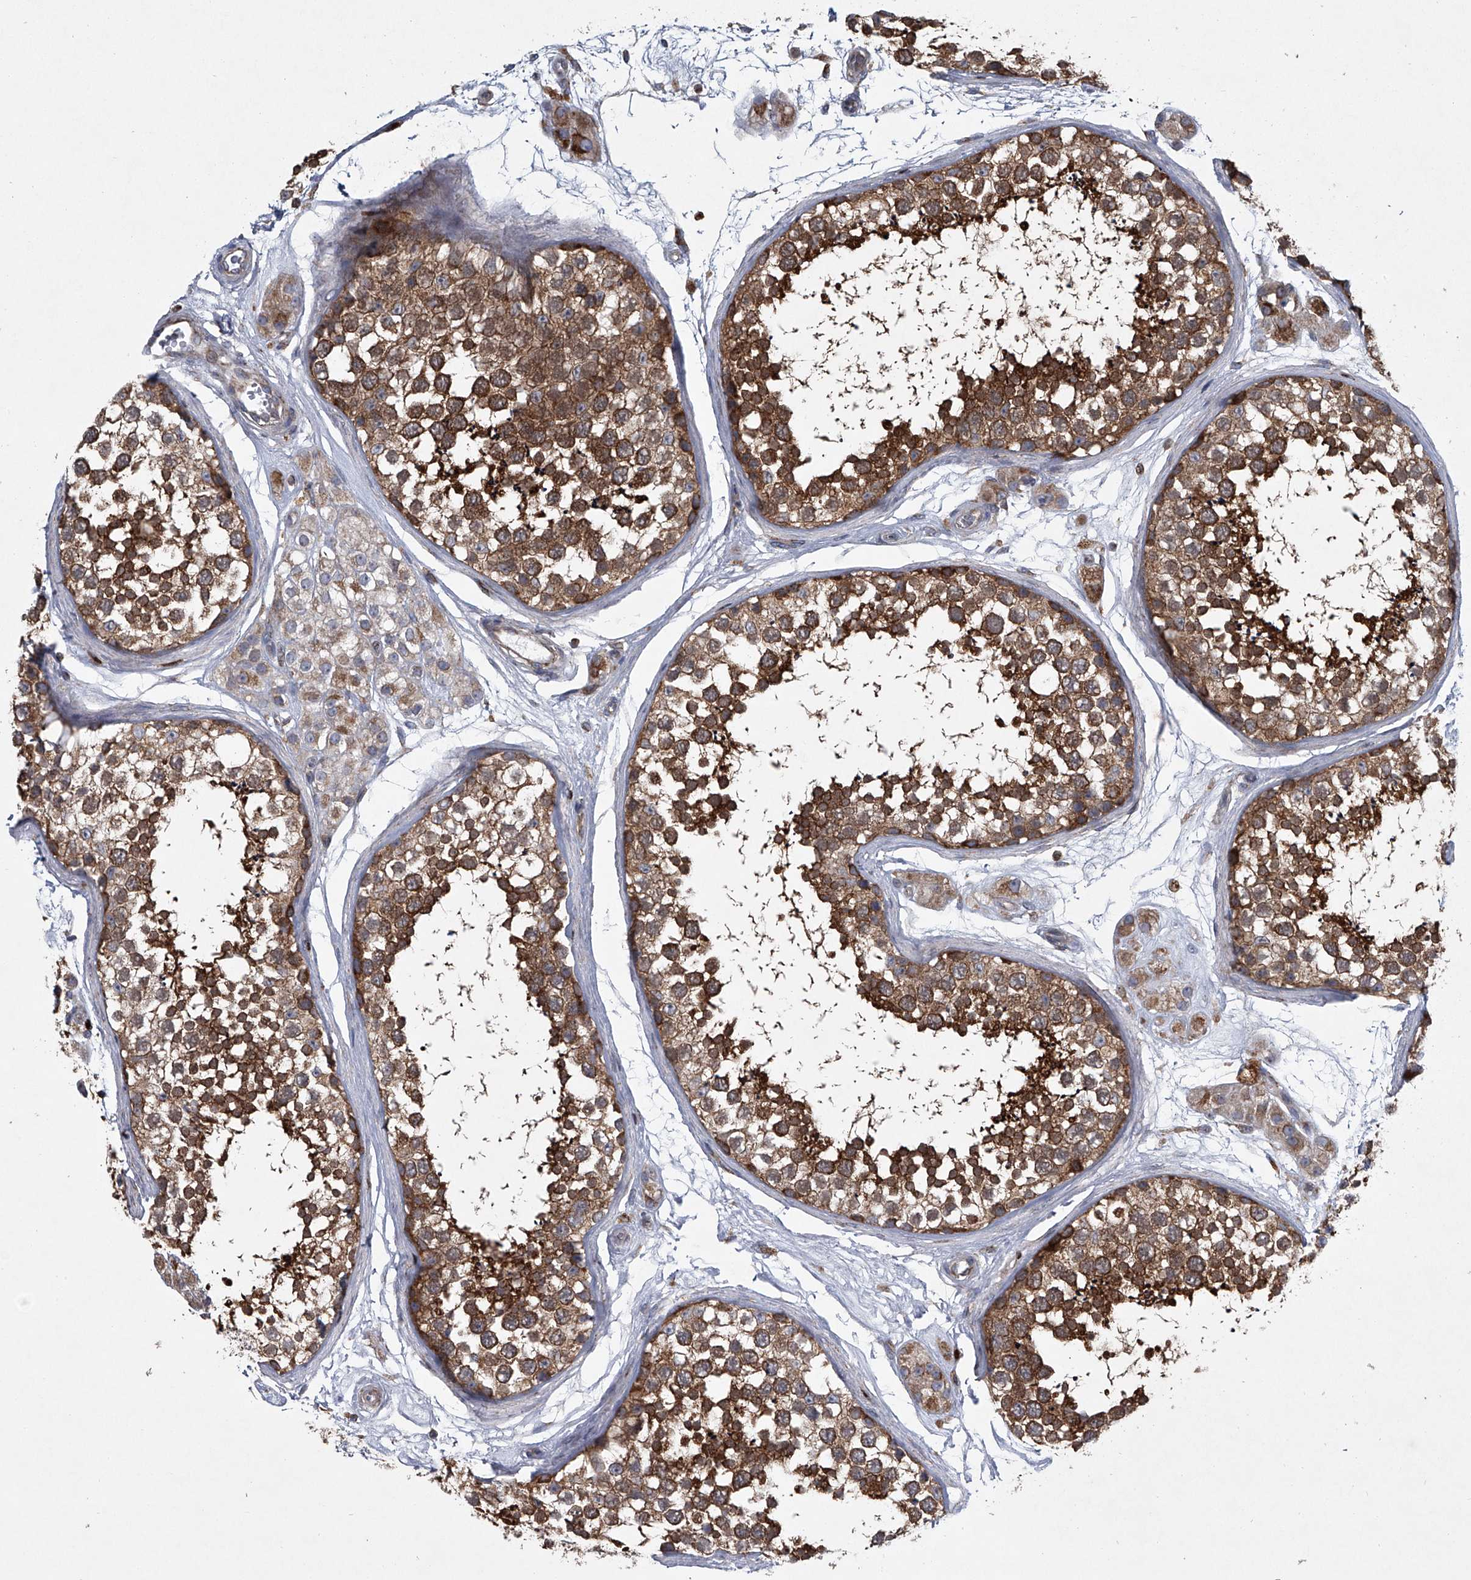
{"staining": {"intensity": "strong", "quantity": ">75%", "location": "cytoplasmic/membranous"}, "tissue": "testis", "cell_type": "Cells in seminiferous ducts", "image_type": "normal", "snomed": [{"axis": "morphology", "description": "Normal tissue, NOS"}, {"axis": "topography", "description": "Testis"}], "caption": "About >75% of cells in seminiferous ducts in unremarkable human testis display strong cytoplasmic/membranous protein positivity as visualized by brown immunohistochemical staining.", "gene": "STRADA", "patient": {"sex": "male", "age": 56}}